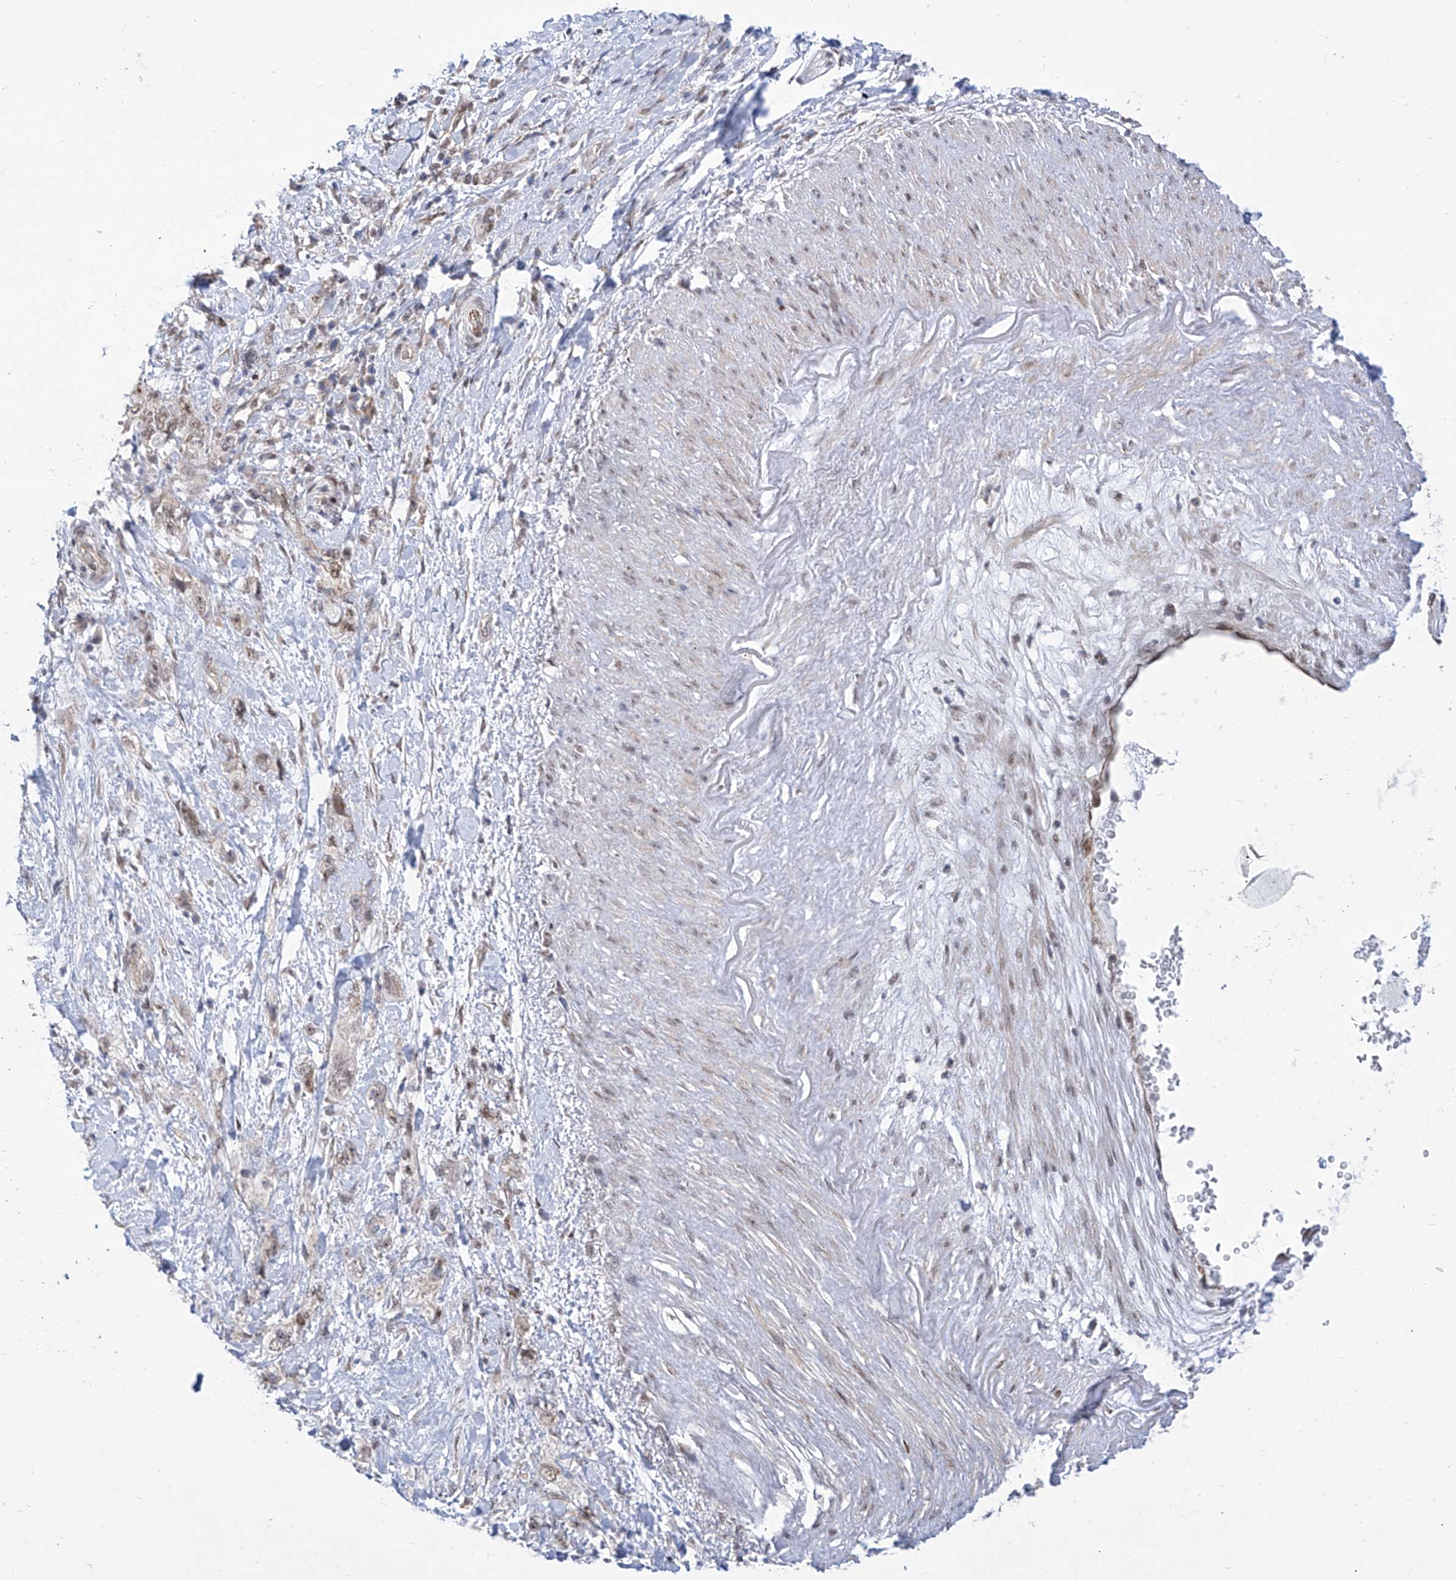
{"staining": {"intensity": "weak", "quantity": ">75%", "location": "nuclear"}, "tissue": "pancreatic cancer", "cell_type": "Tumor cells", "image_type": "cancer", "snomed": [{"axis": "morphology", "description": "Adenocarcinoma, NOS"}, {"axis": "topography", "description": "Pancreas"}], "caption": "Pancreatic cancer (adenocarcinoma) tissue demonstrates weak nuclear expression in approximately >75% of tumor cells", "gene": "CEP290", "patient": {"sex": "female", "age": 73}}